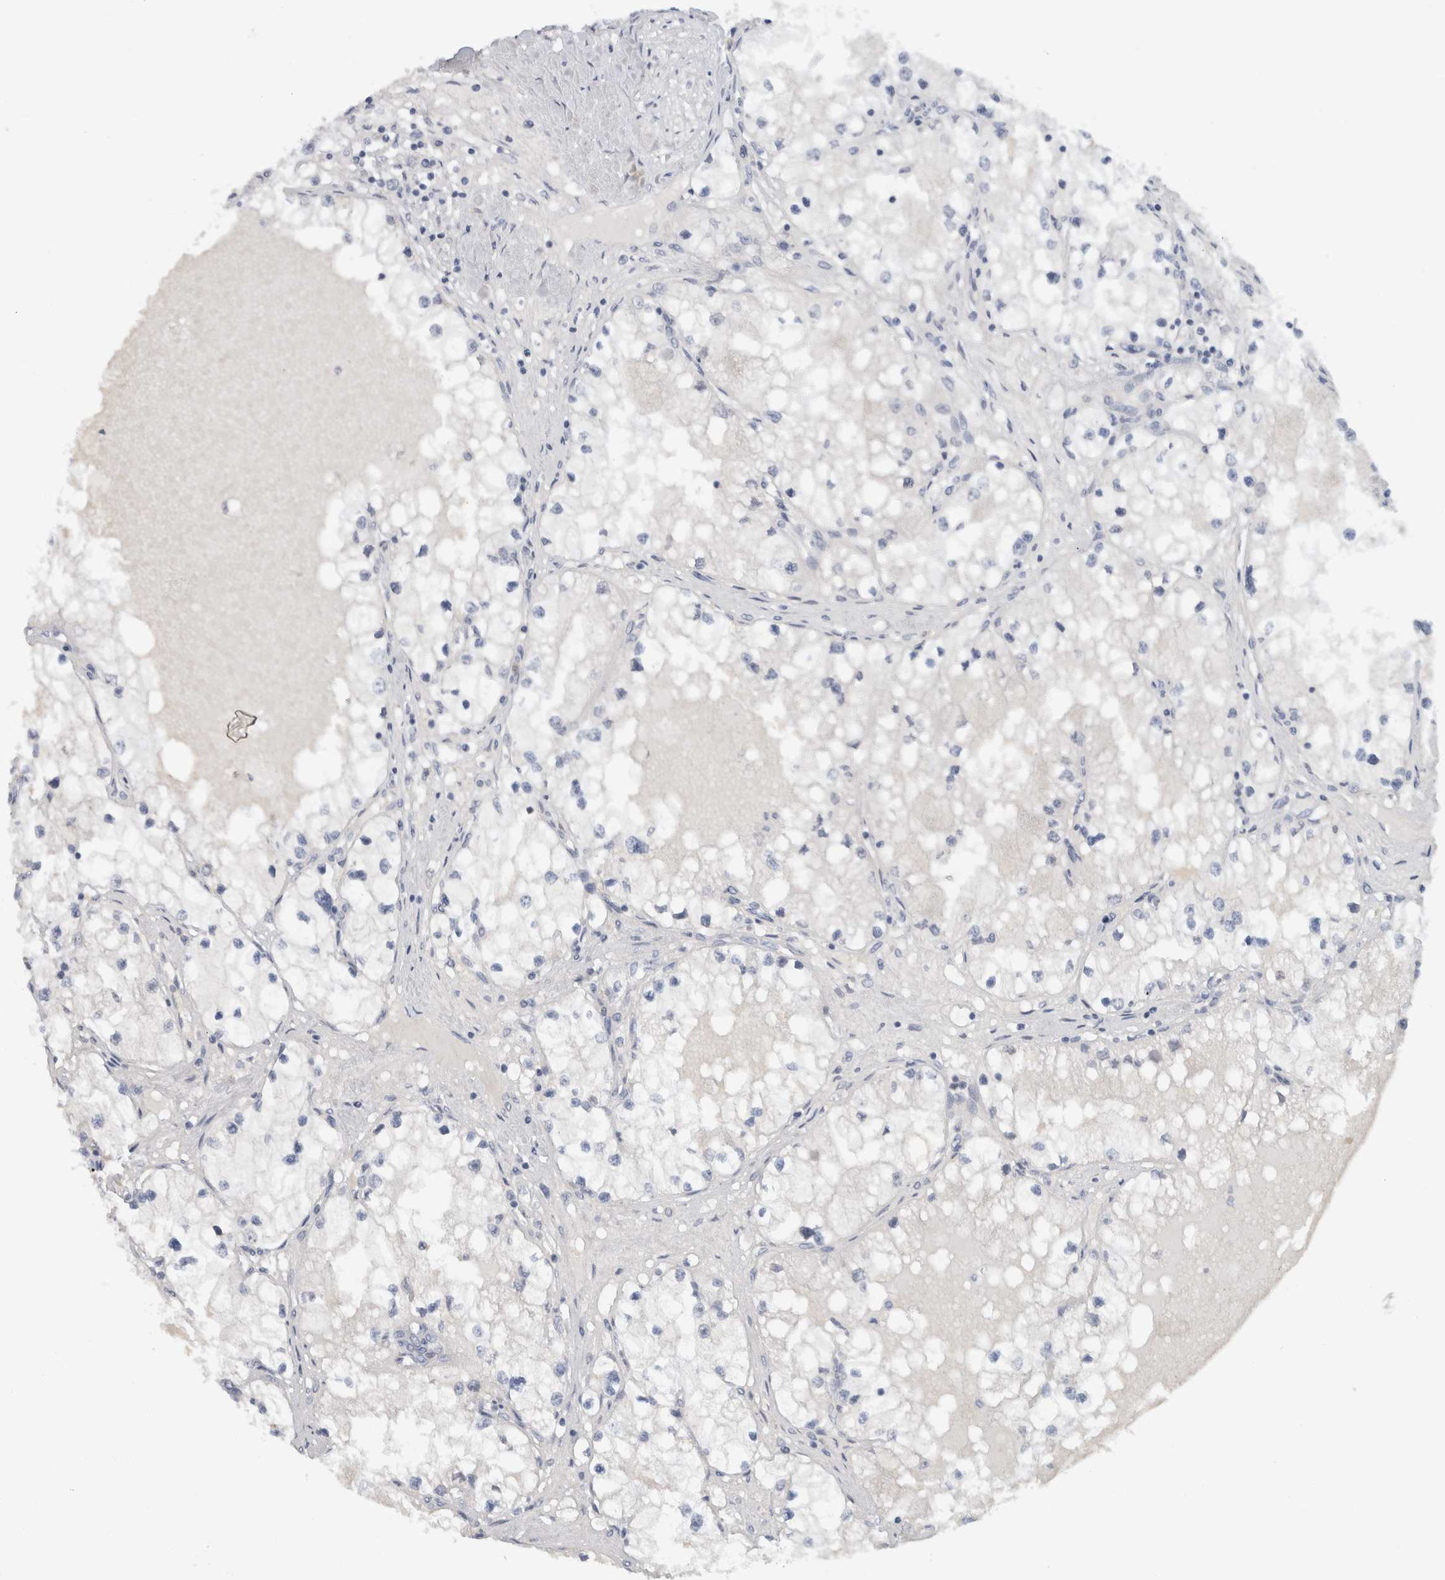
{"staining": {"intensity": "negative", "quantity": "none", "location": "none"}, "tissue": "renal cancer", "cell_type": "Tumor cells", "image_type": "cancer", "snomed": [{"axis": "morphology", "description": "Adenocarcinoma, NOS"}, {"axis": "topography", "description": "Kidney"}], "caption": "Tumor cells show no significant positivity in renal cancer (adenocarcinoma). (Brightfield microscopy of DAB IHC at high magnification).", "gene": "FMR1NB", "patient": {"sex": "male", "age": 68}}